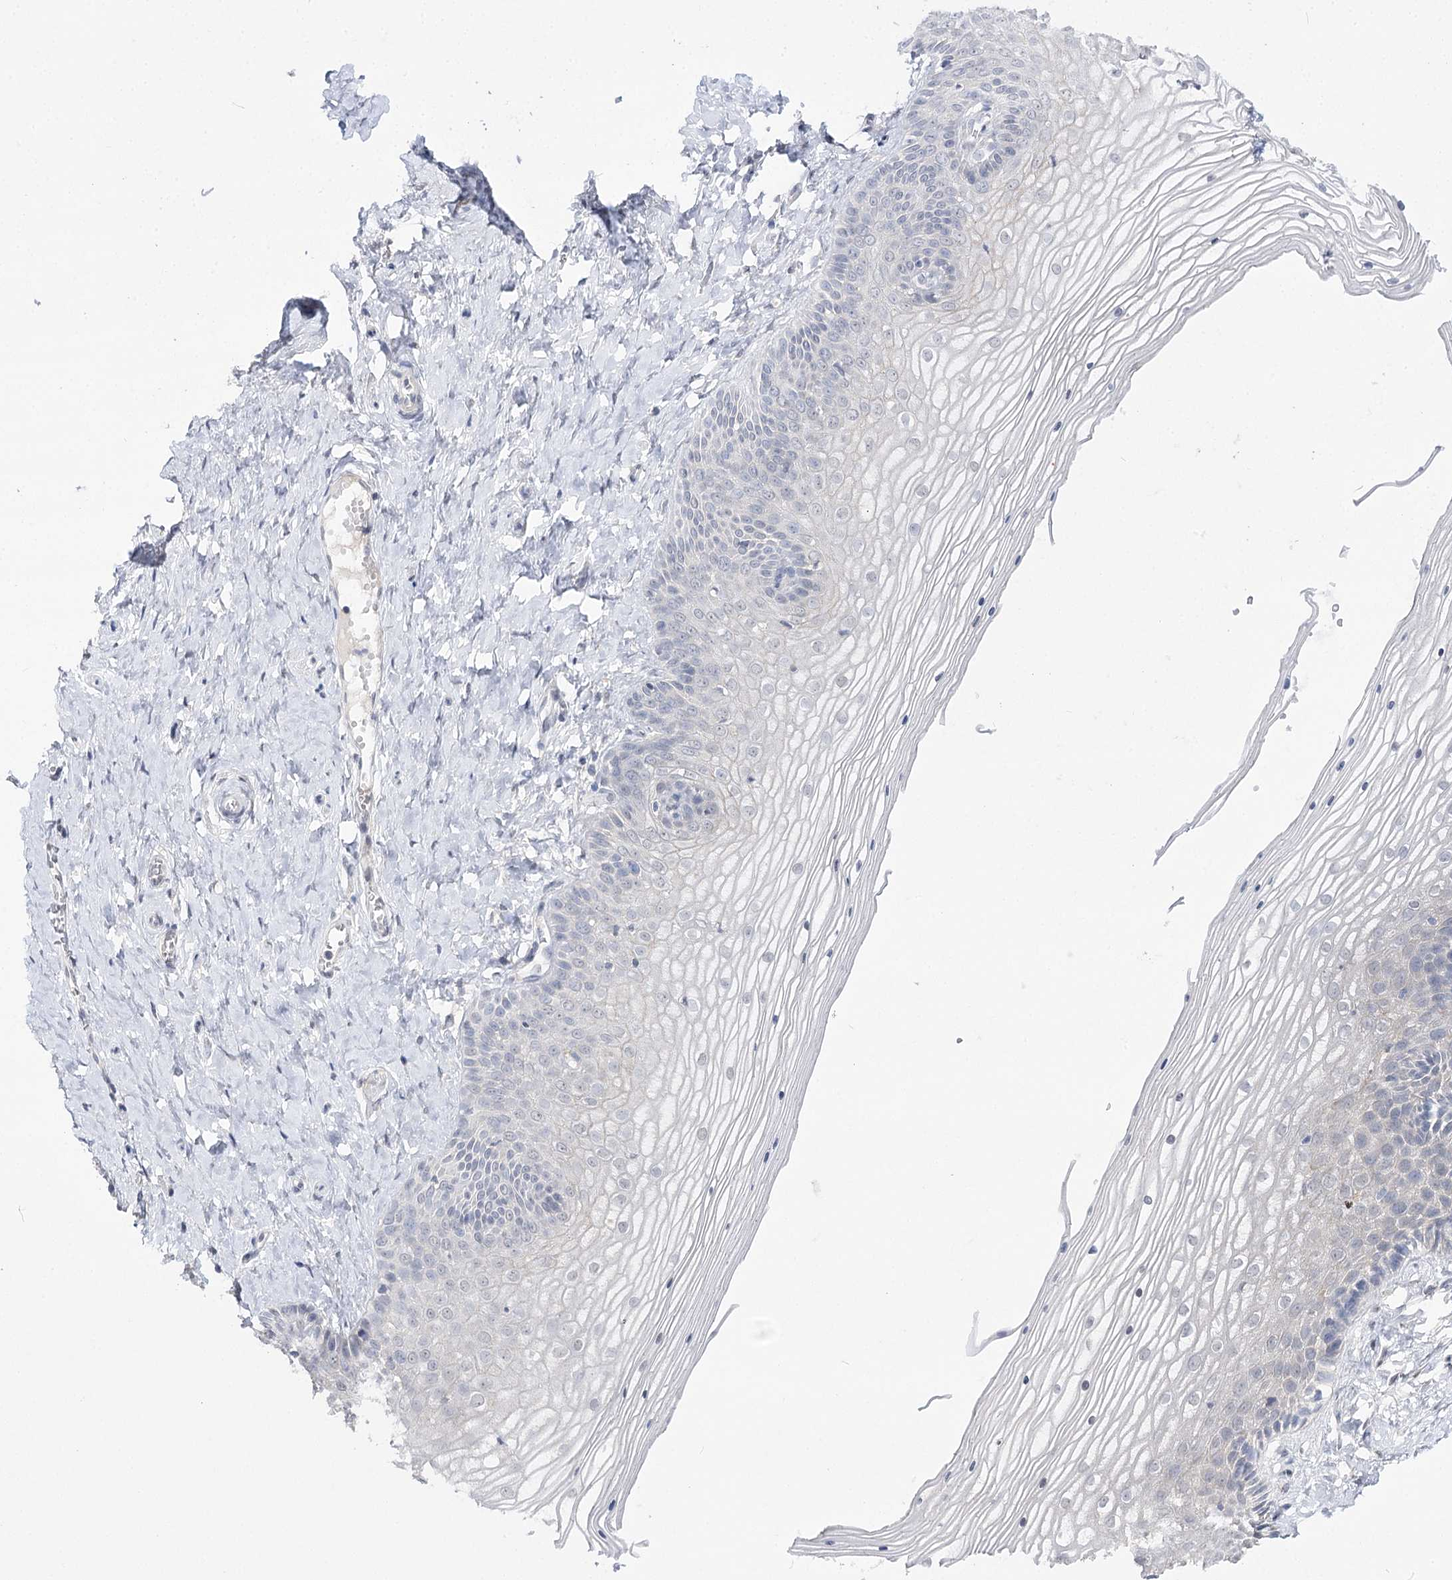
{"staining": {"intensity": "negative", "quantity": "none", "location": "none"}, "tissue": "vagina", "cell_type": "Squamous epithelial cells", "image_type": "normal", "snomed": [{"axis": "morphology", "description": "Normal tissue, NOS"}, {"axis": "topography", "description": "Vagina"}, {"axis": "topography", "description": "Cervix"}], "caption": "Immunohistochemistry of normal human vagina shows no expression in squamous epithelial cells.", "gene": "ATP10B", "patient": {"sex": "female", "age": 40}}